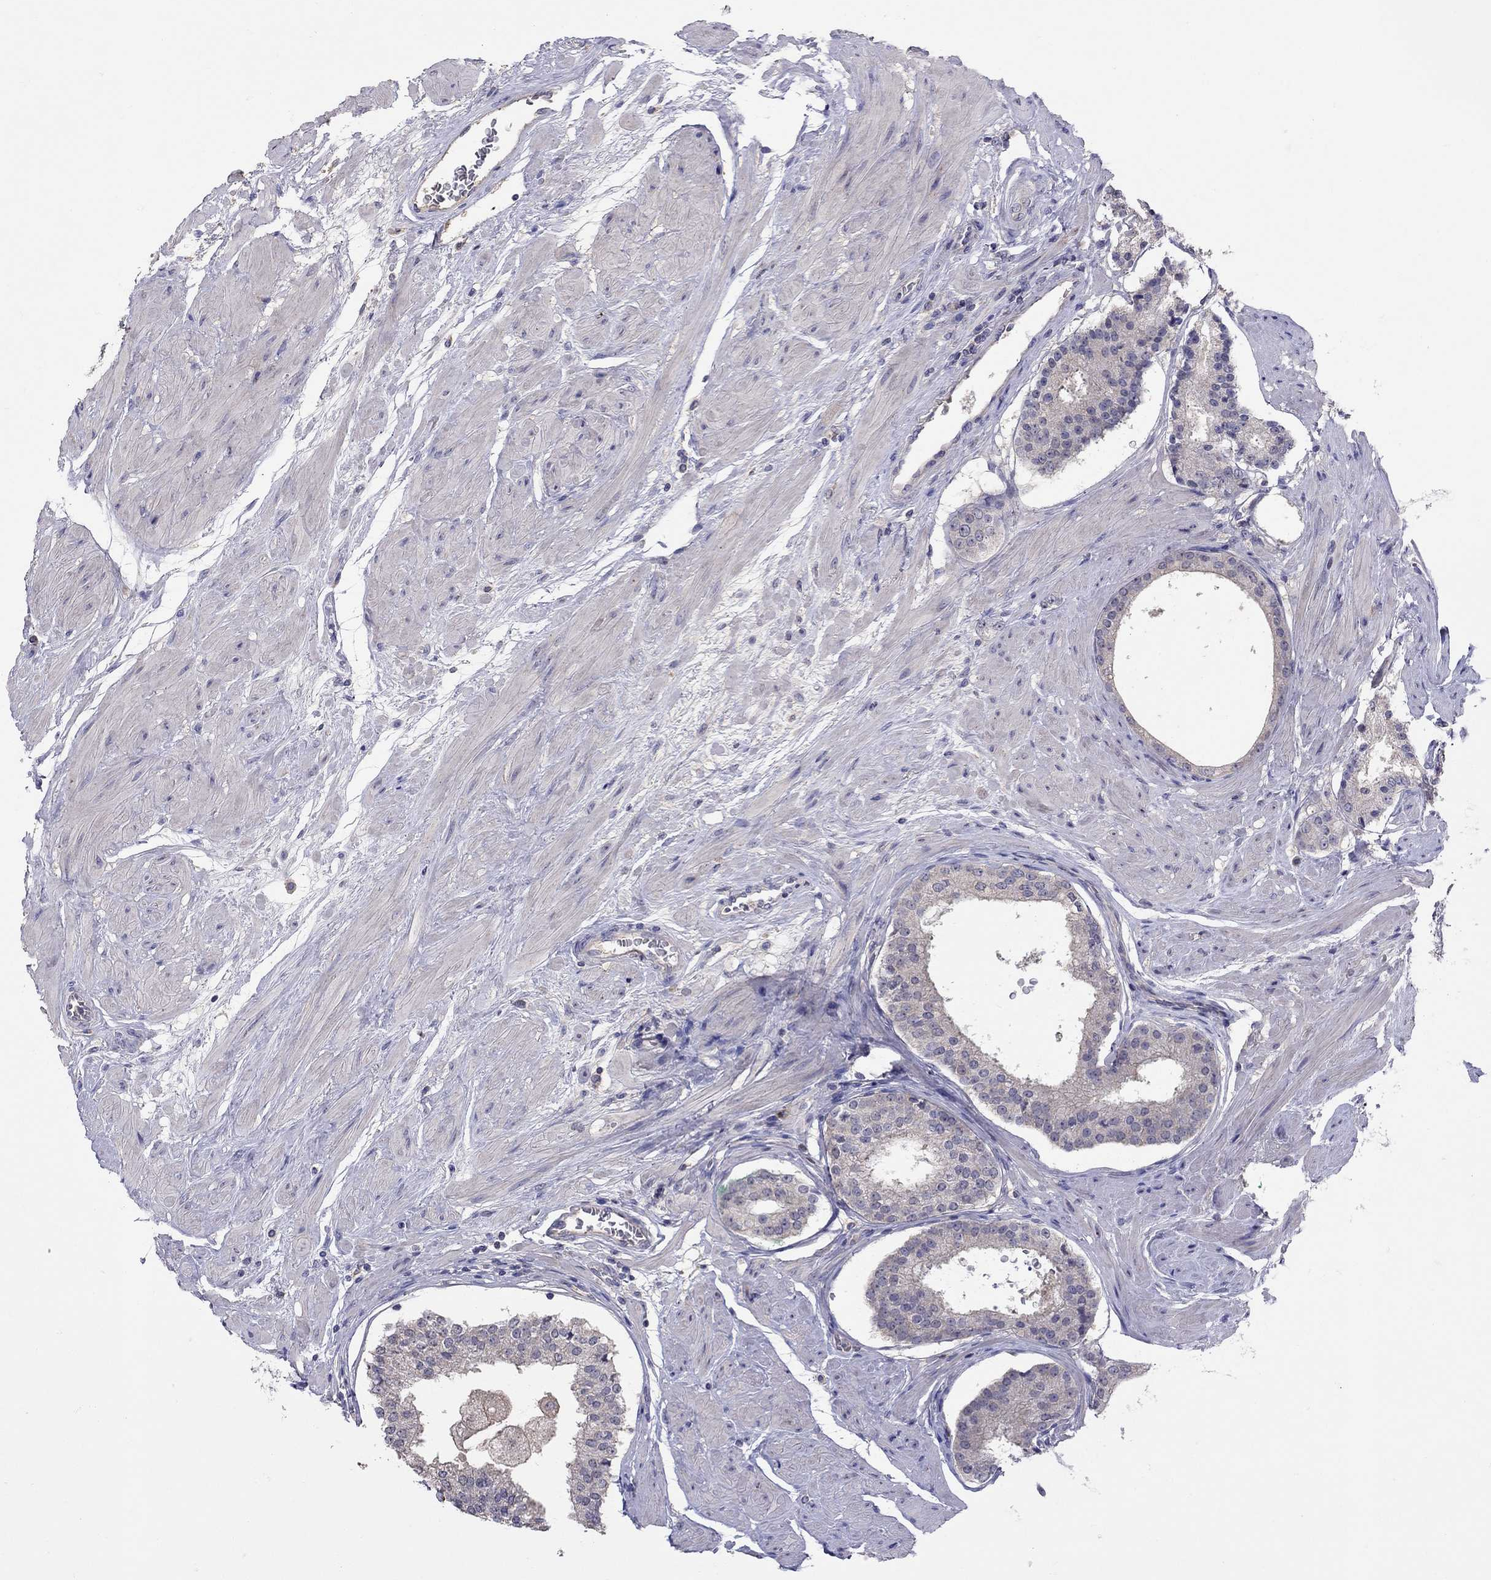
{"staining": {"intensity": "weak", "quantity": "25%-75%", "location": "cytoplasmic/membranous"}, "tissue": "prostate cancer", "cell_type": "Tumor cells", "image_type": "cancer", "snomed": [{"axis": "morphology", "description": "Adenocarcinoma, Low grade"}, {"axis": "topography", "description": "Prostate"}], "caption": "Prostate adenocarcinoma (low-grade) stained for a protein (brown) demonstrates weak cytoplasmic/membranous positive expression in about 25%-75% of tumor cells.", "gene": "RTP5", "patient": {"sex": "male", "age": 60}}